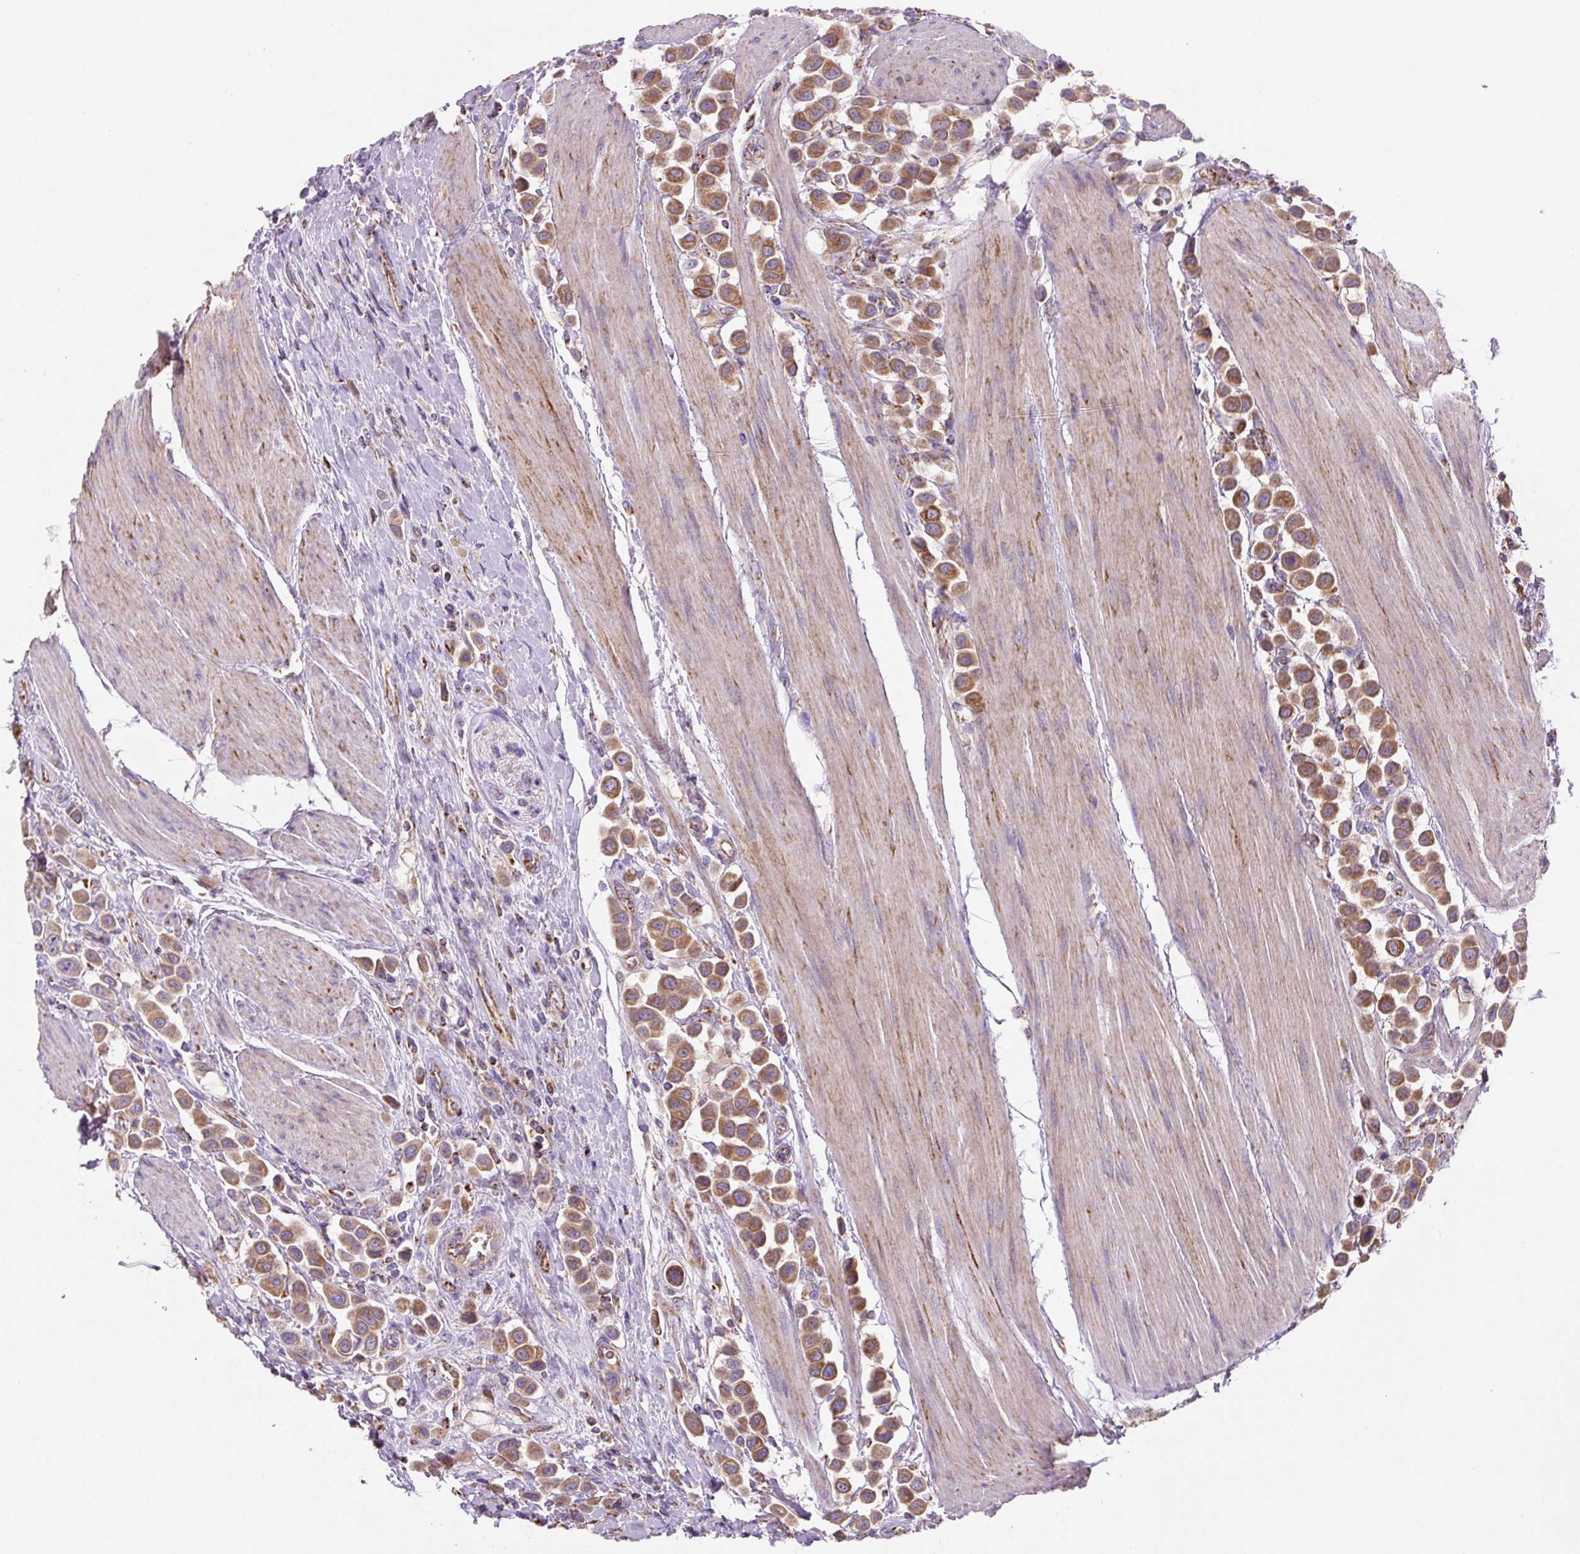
{"staining": {"intensity": "moderate", "quantity": ">75%", "location": "cytoplasmic/membranous"}, "tissue": "urothelial cancer", "cell_type": "Tumor cells", "image_type": "cancer", "snomed": [{"axis": "morphology", "description": "Urothelial carcinoma, High grade"}, {"axis": "topography", "description": "Urinary bladder"}], "caption": "This histopathology image displays immunohistochemistry (IHC) staining of human urothelial carcinoma (high-grade), with medium moderate cytoplasmic/membranous staining in approximately >75% of tumor cells.", "gene": "MT-CO2", "patient": {"sex": "male", "age": 50}}